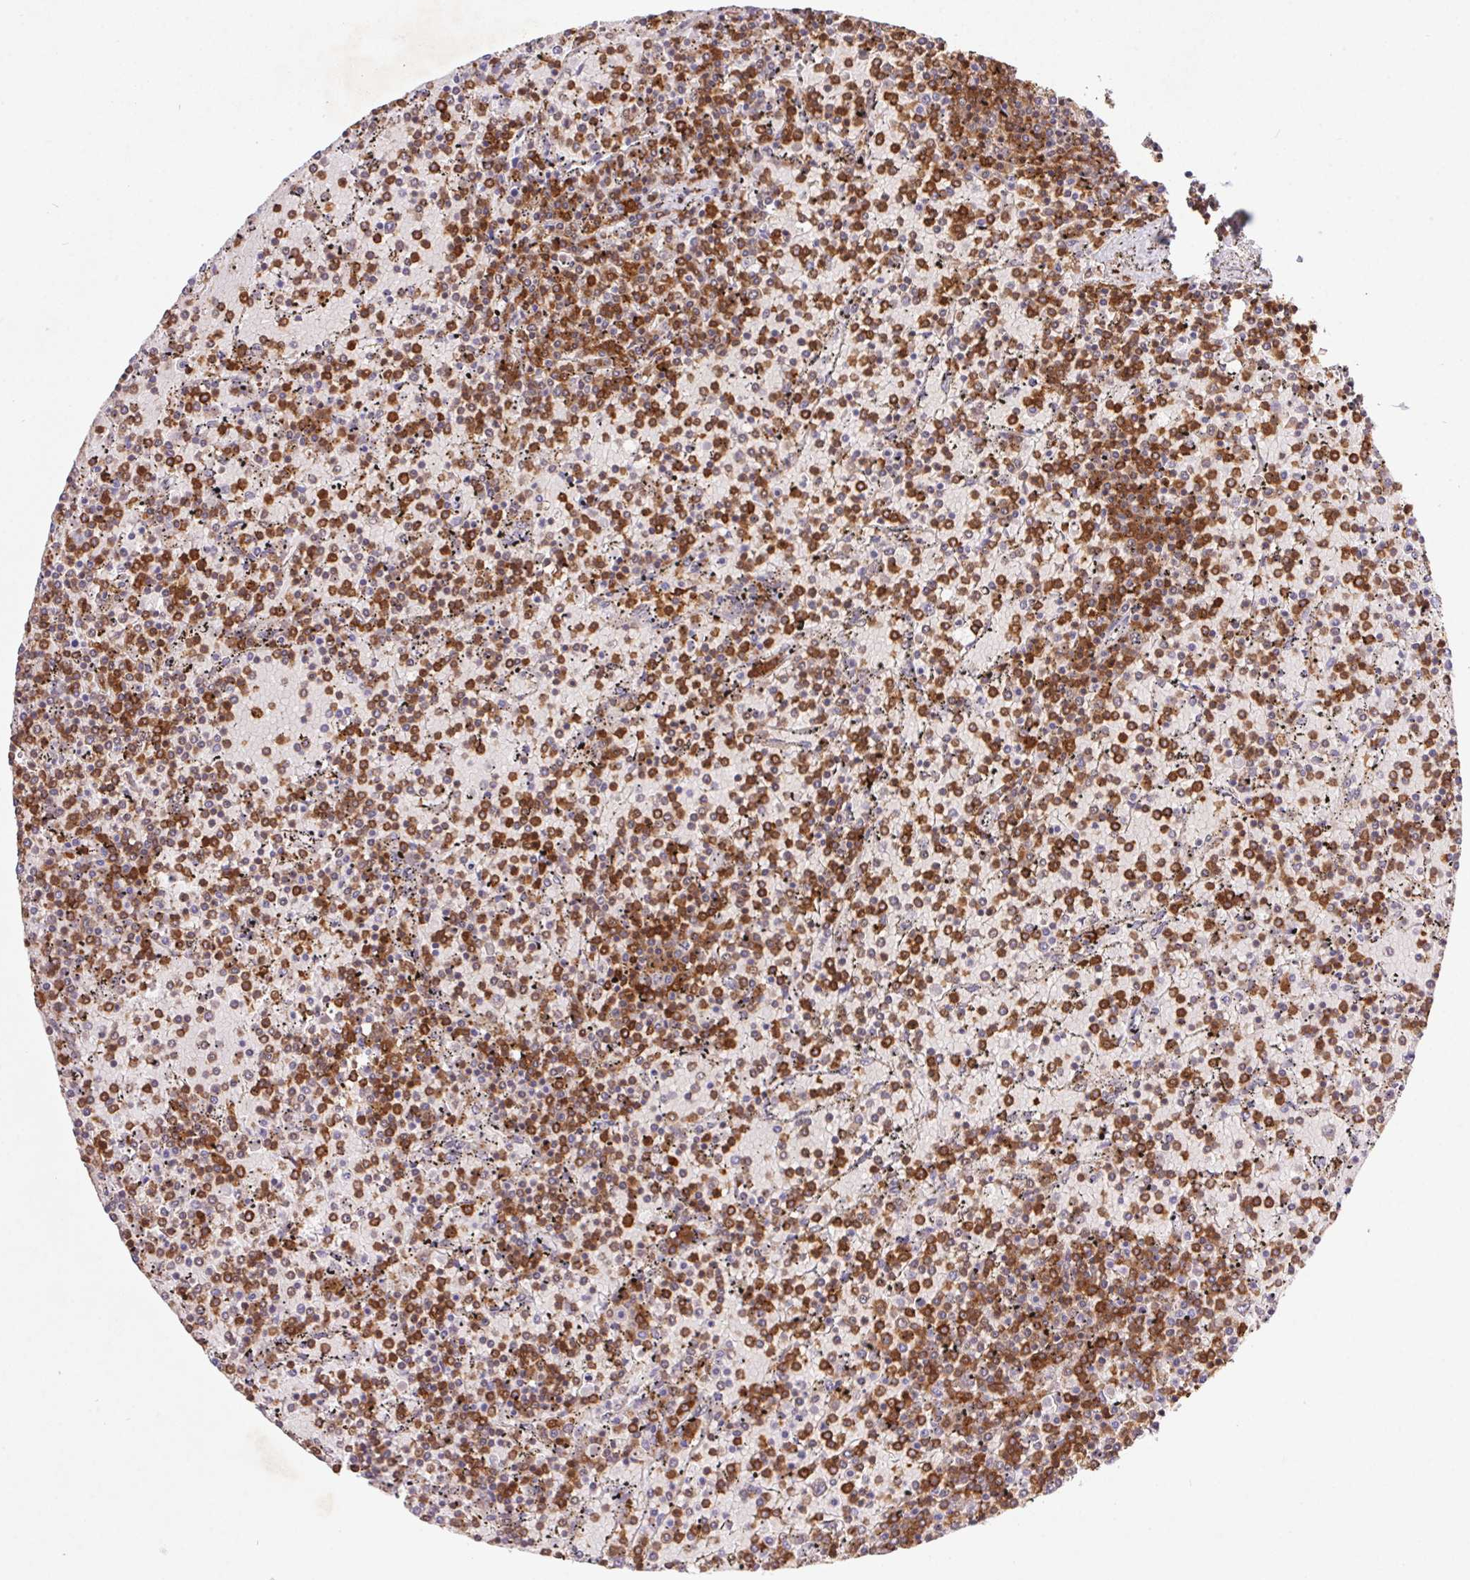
{"staining": {"intensity": "moderate", "quantity": ">75%", "location": "cytoplasmic/membranous"}, "tissue": "lymphoma", "cell_type": "Tumor cells", "image_type": "cancer", "snomed": [{"axis": "morphology", "description": "Malignant lymphoma, non-Hodgkin's type, Low grade"}, {"axis": "topography", "description": "Spleen"}], "caption": "DAB immunohistochemical staining of human lymphoma shows moderate cytoplasmic/membranous protein positivity in approximately >75% of tumor cells.", "gene": "APBB1IP", "patient": {"sex": "female", "age": 77}}